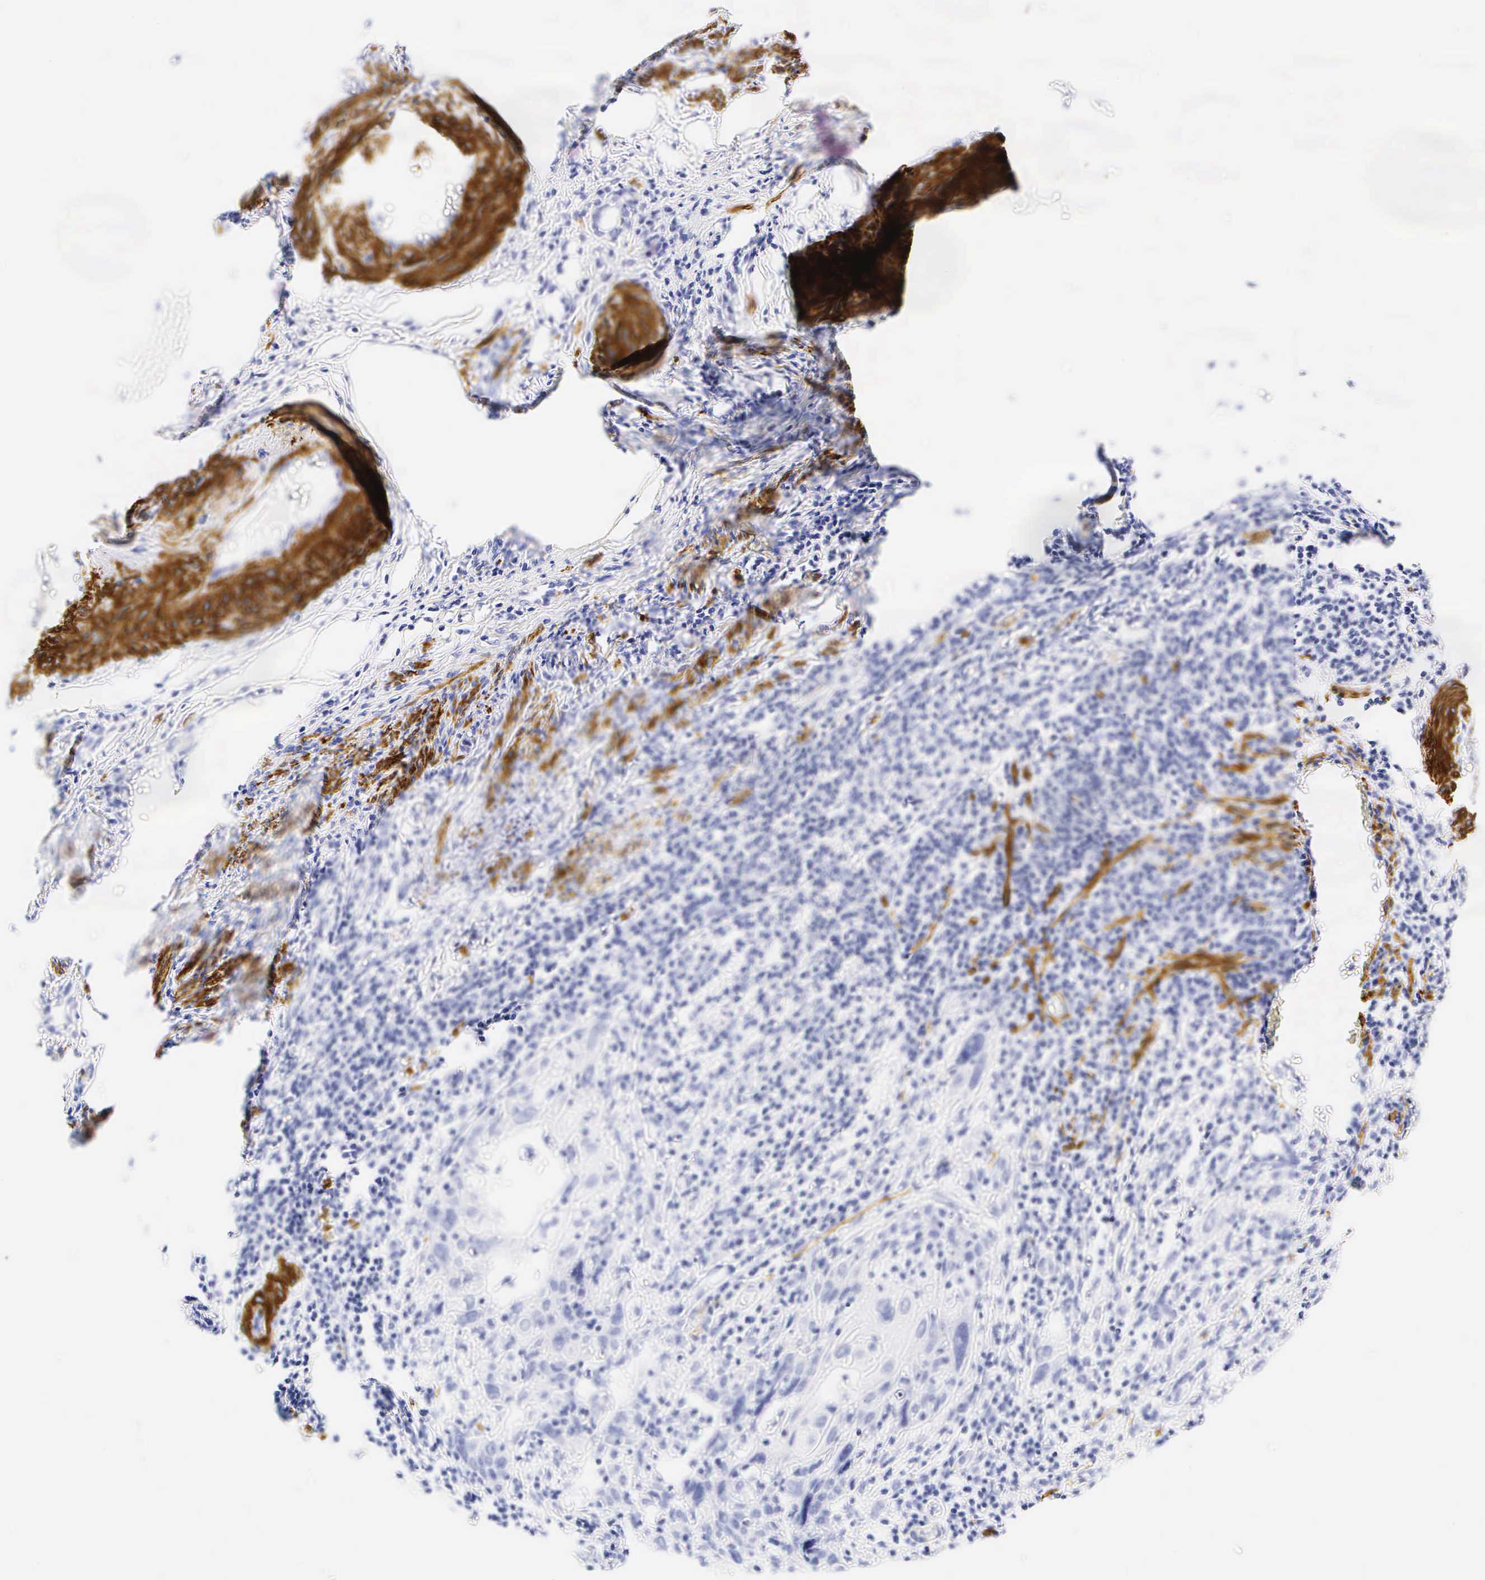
{"staining": {"intensity": "negative", "quantity": "none", "location": "none"}, "tissue": "cervical cancer", "cell_type": "Tumor cells", "image_type": "cancer", "snomed": [{"axis": "morphology", "description": "Squamous cell carcinoma, NOS"}, {"axis": "topography", "description": "Cervix"}], "caption": "DAB (3,3'-diaminobenzidine) immunohistochemical staining of human squamous cell carcinoma (cervical) reveals no significant positivity in tumor cells.", "gene": "CALD1", "patient": {"sex": "female", "age": 54}}